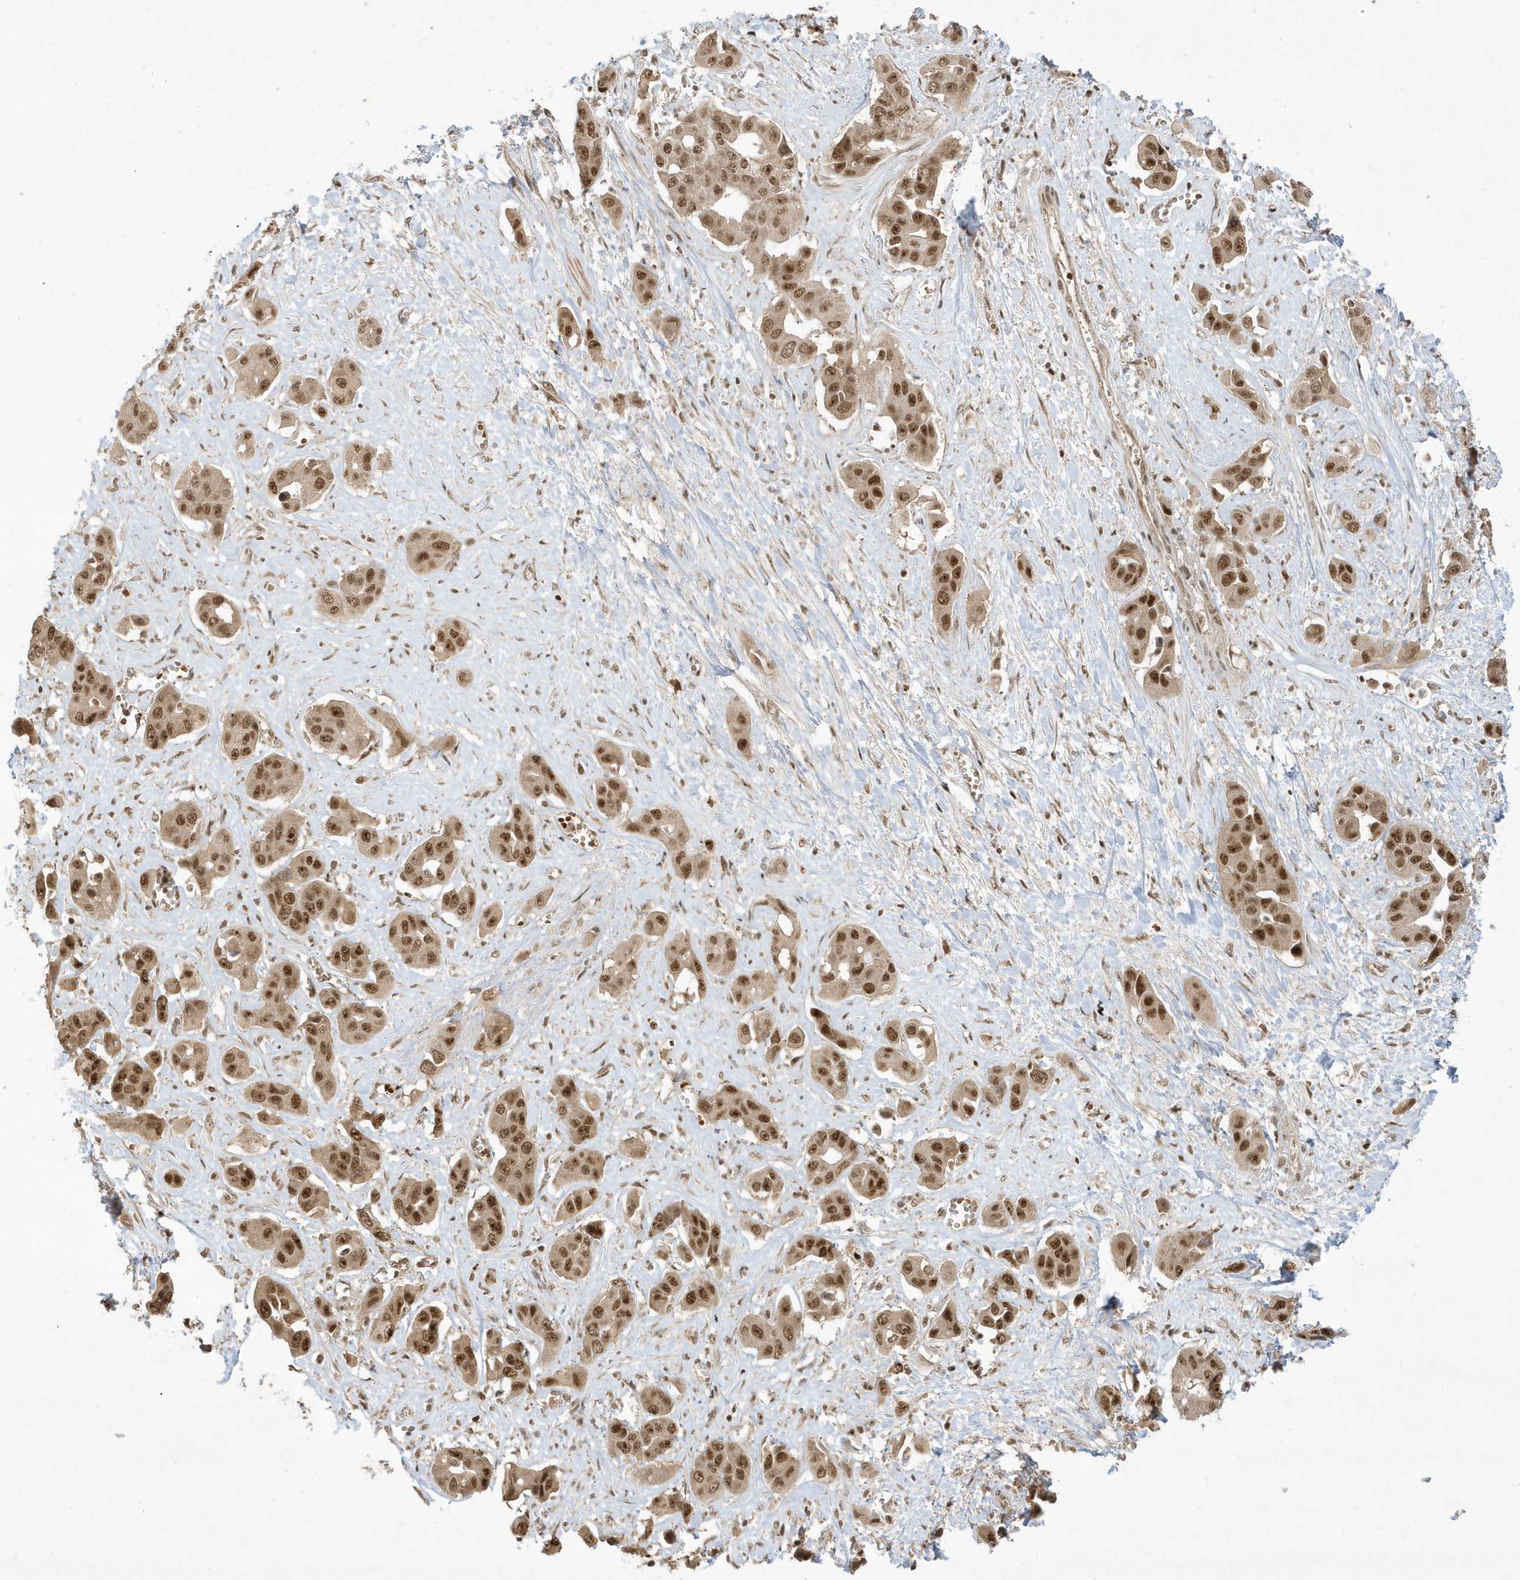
{"staining": {"intensity": "strong", "quantity": ">75%", "location": "nuclear"}, "tissue": "liver cancer", "cell_type": "Tumor cells", "image_type": "cancer", "snomed": [{"axis": "morphology", "description": "Cholangiocarcinoma"}, {"axis": "topography", "description": "Liver"}], "caption": "High-magnification brightfield microscopy of liver cholangiocarcinoma stained with DAB (3,3'-diaminobenzidine) (brown) and counterstained with hematoxylin (blue). tumor cells exhibit strong nuclear positivity is identified in approximately>75% of cells.", "gene": "PPIL2", "patient": {"sex": "female", "age": 52}}